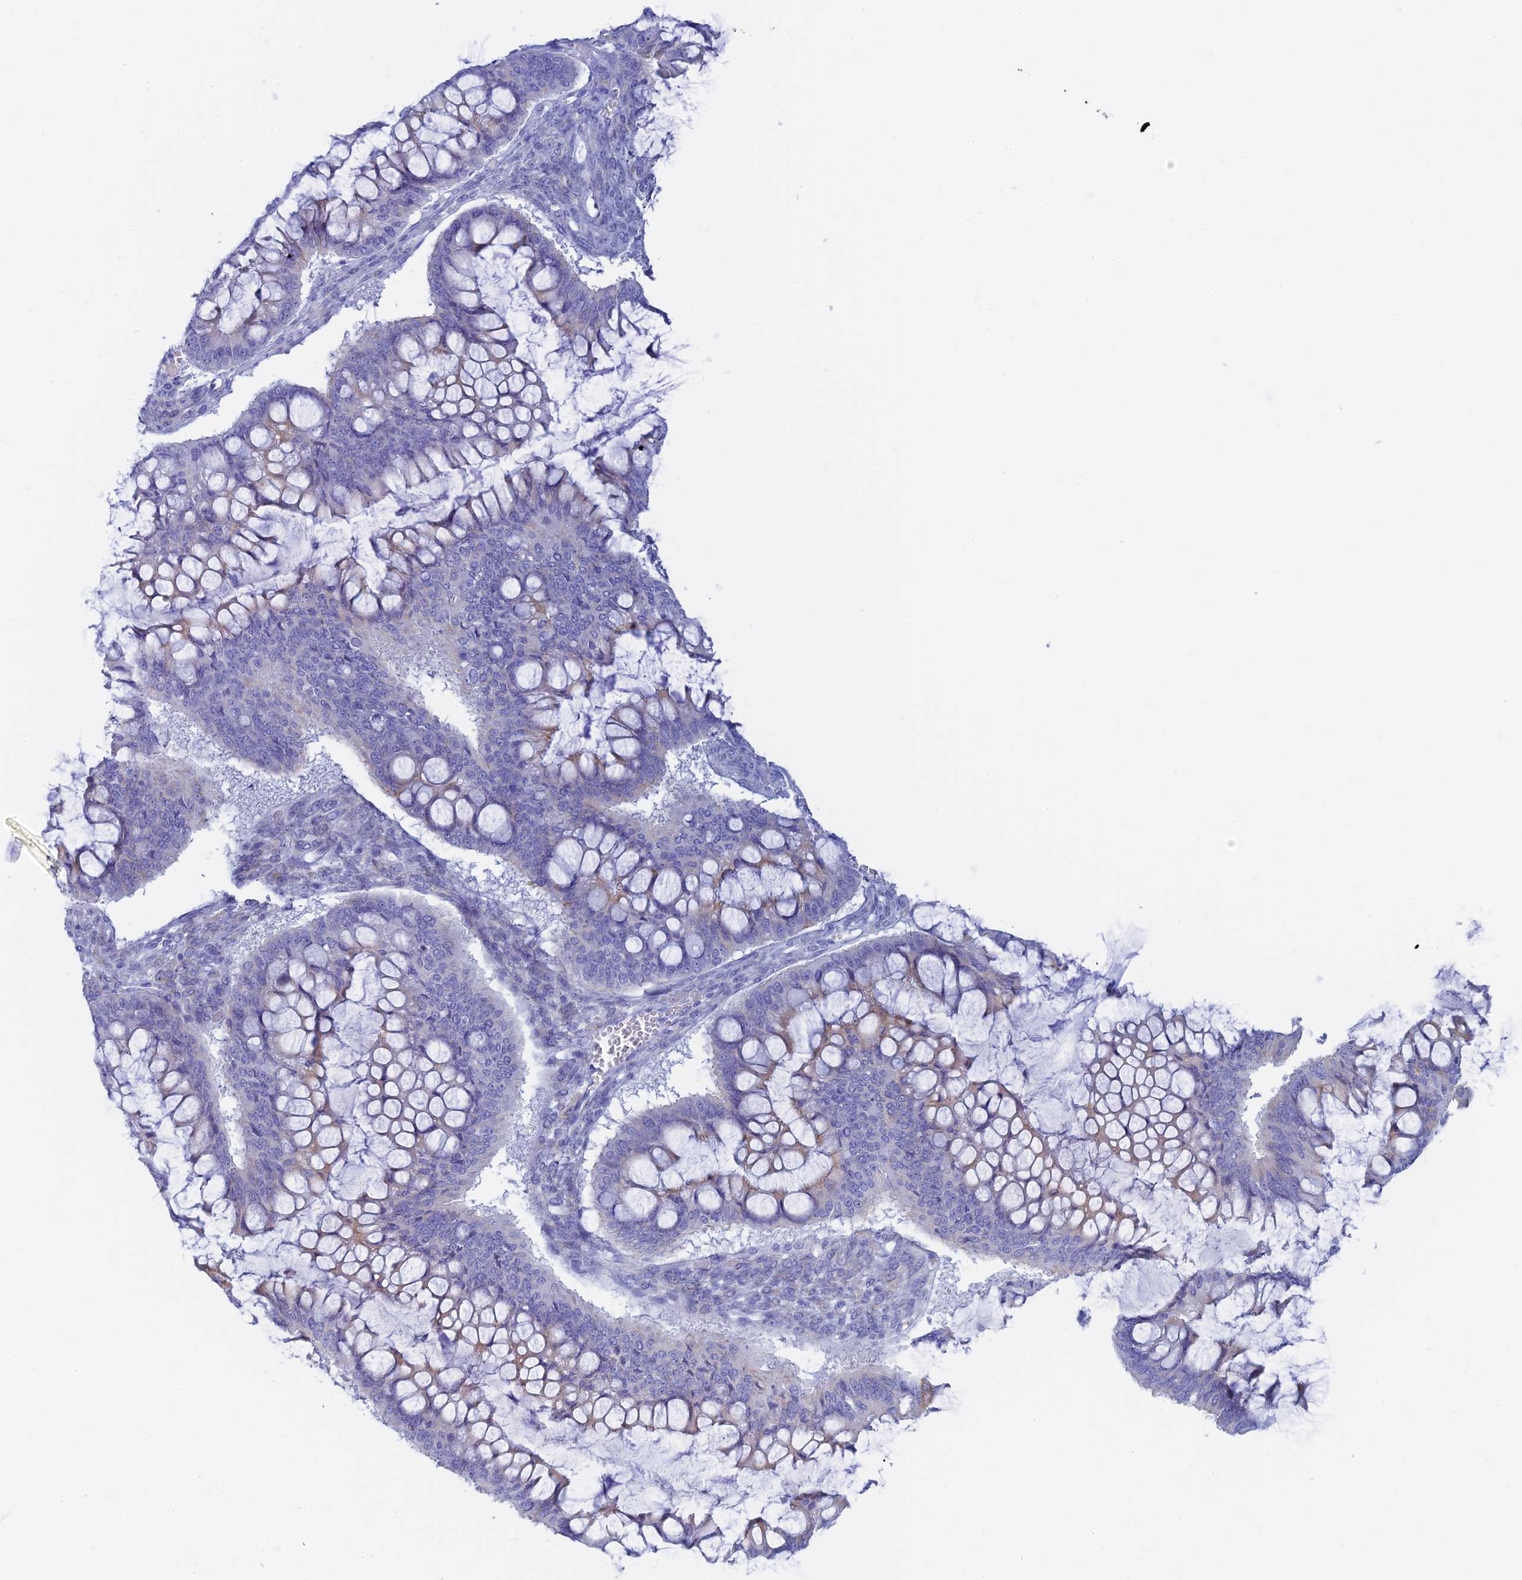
{"staining": {"intensity": "negative", "quantity": "none", "location": "none"}, "tissue": "ovarian cancer", "cell_type": "Tumor cells", "image_type": "cancer", "snomed": [{"axis": "morphology", "description": "Cystadenocarcinoma, mucinous, NOS"}, {"axis": "topography", "description": "Ovary"}], "caption": "Image shows no protein staining in tumor cells of ovarian cancer tissue.", "gene": "CEP152", "patient": {"sex": "female", "age": 73}}